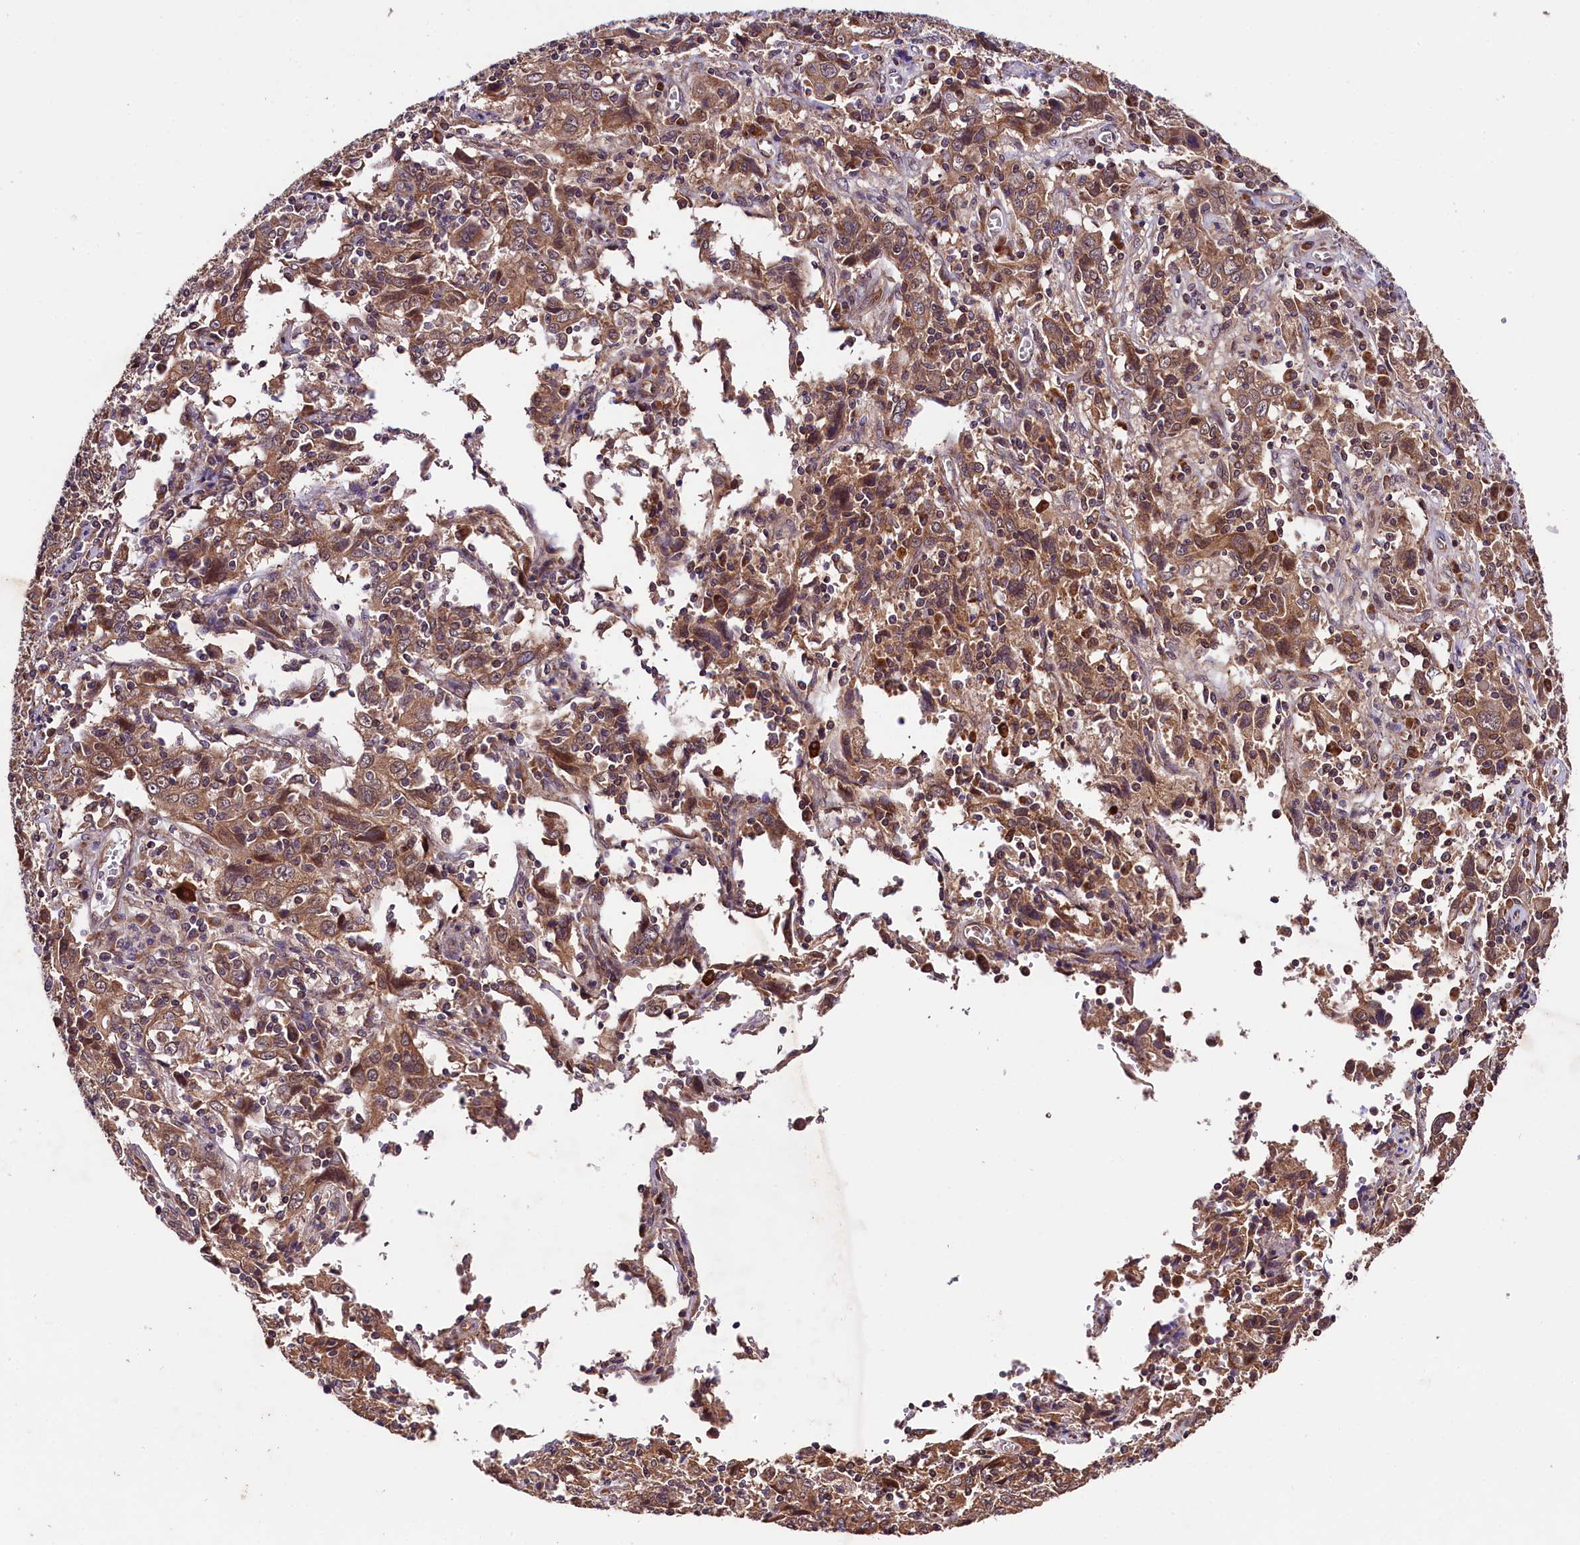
{"staining": {"intensity": "moderate", "quantity": ">75%", "location": "cytoplasmic/membranous"}, "tissue": "cervical cancer", "cell_type": "Tumor cells", "image_type": "cancer", "snomed": [{"axis": "morphology", "description": "Squamous cell carcinoma, NOS"}, {"axis": "topography", "description": "Cervix"}], "caption": "Moderate cytoplasmic/membranous expression is seen in approximately >75% of tumor cells in cervical cancer (squamous cell carcinoma). (DAB IHC, brown staining for protein, blue staining for nuclei).", "gene": "DOHH", "patient": {"sex": "female", "age": 46}}